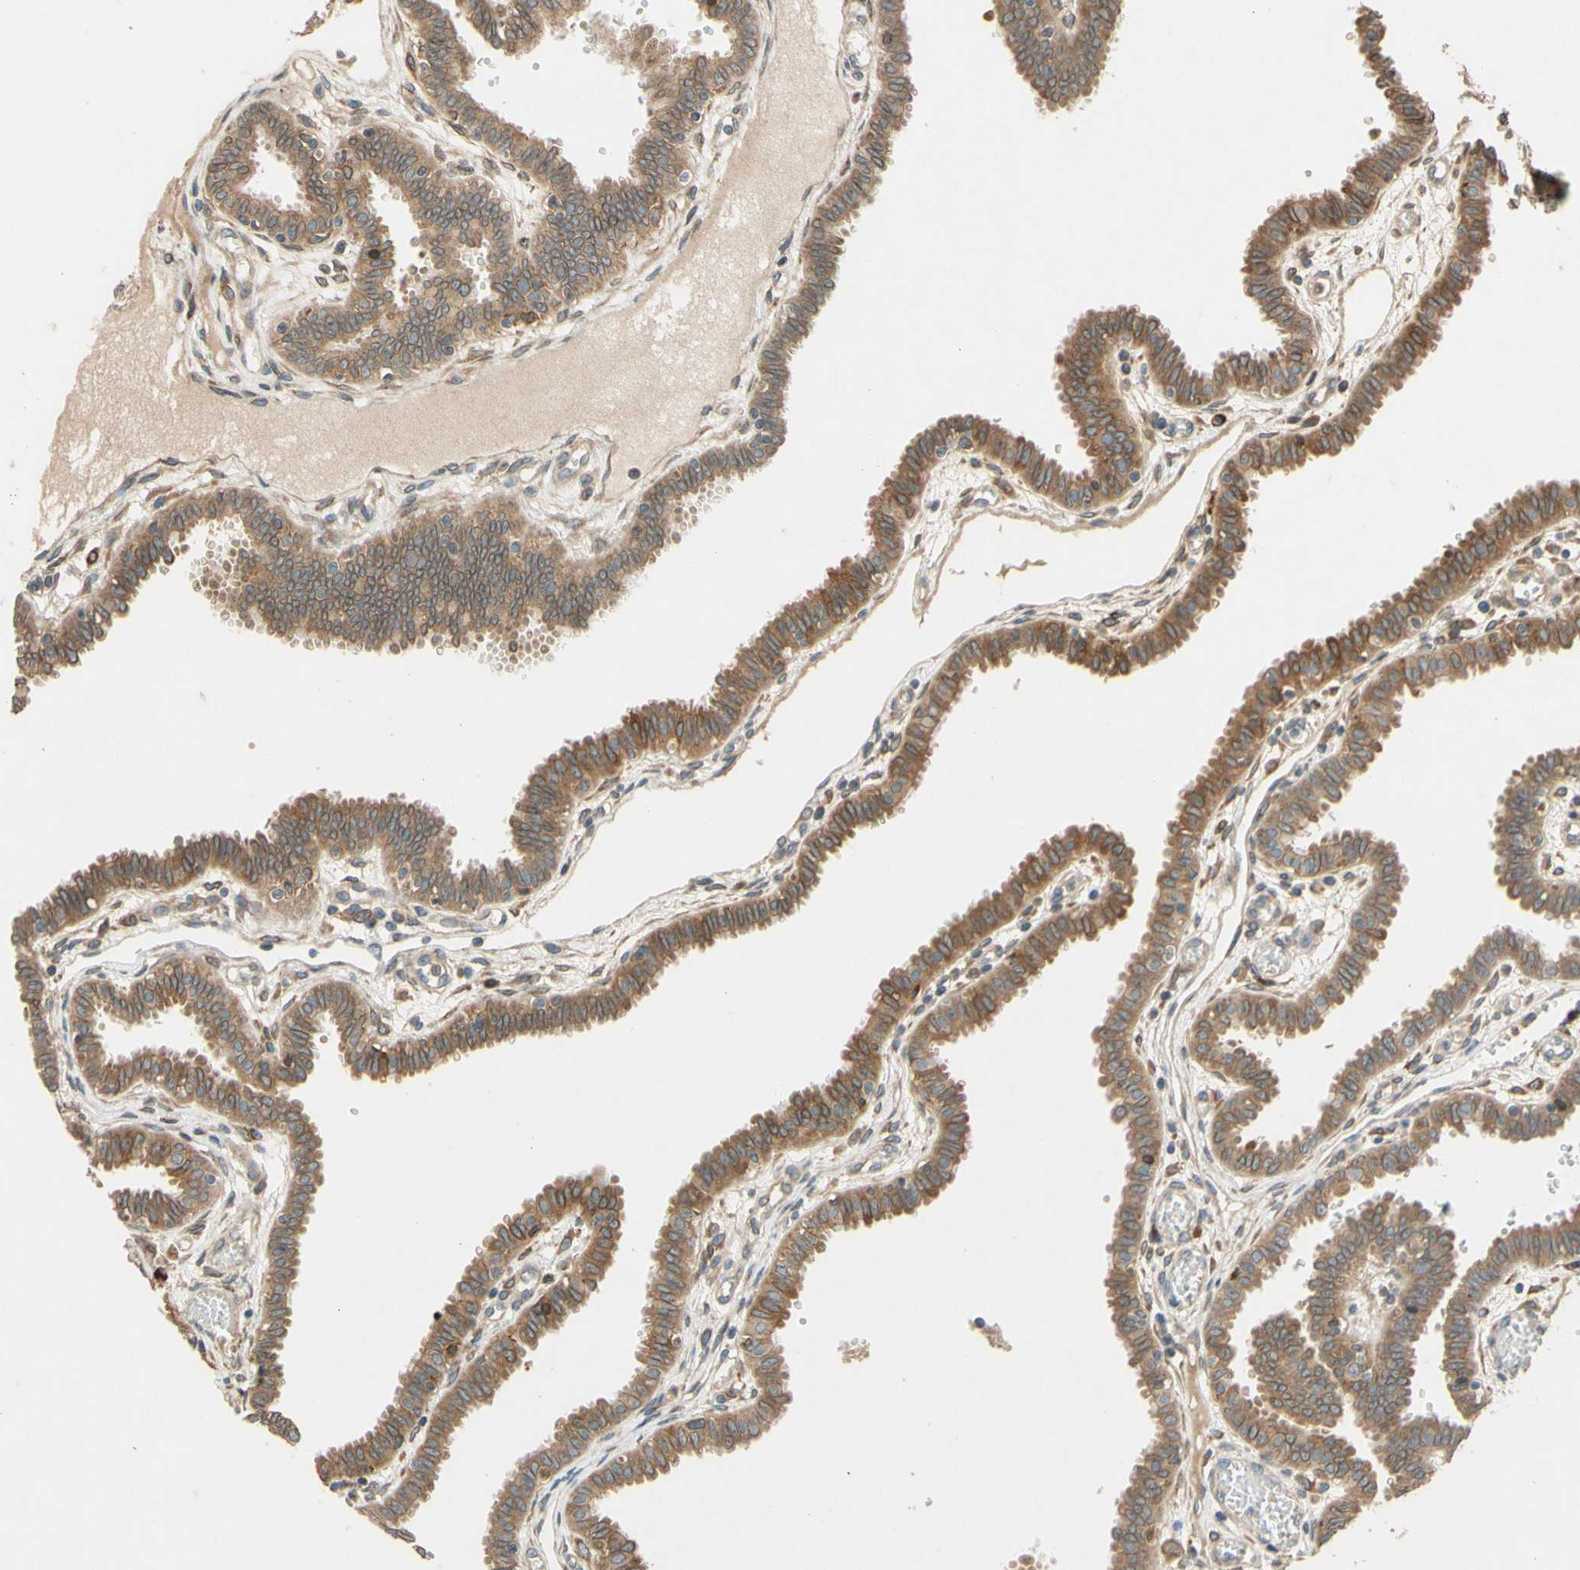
{"staining": {"intensity": "moderate", "quantity": ">75%", "location": "cytoplasmic/membranous,nuclear"}, "tissue": "fallopian tube", "cell_type": "Glandular cells", "image_type": "normal", "snomed": [{"axis": "morphology", "description": "Normal tissue, NOS"}, {"axis": "topography", "description": "Fallopian tube"}], "caption": "This photomicrograph reveals IHC staining of unremarkable fallopian tube, with medium moderate cytoplasmic/membranous,nuclear expression in about >75% of glandular cells.", "gene": "PTPRU", "patient": {"sex": "female", "age": 32}}